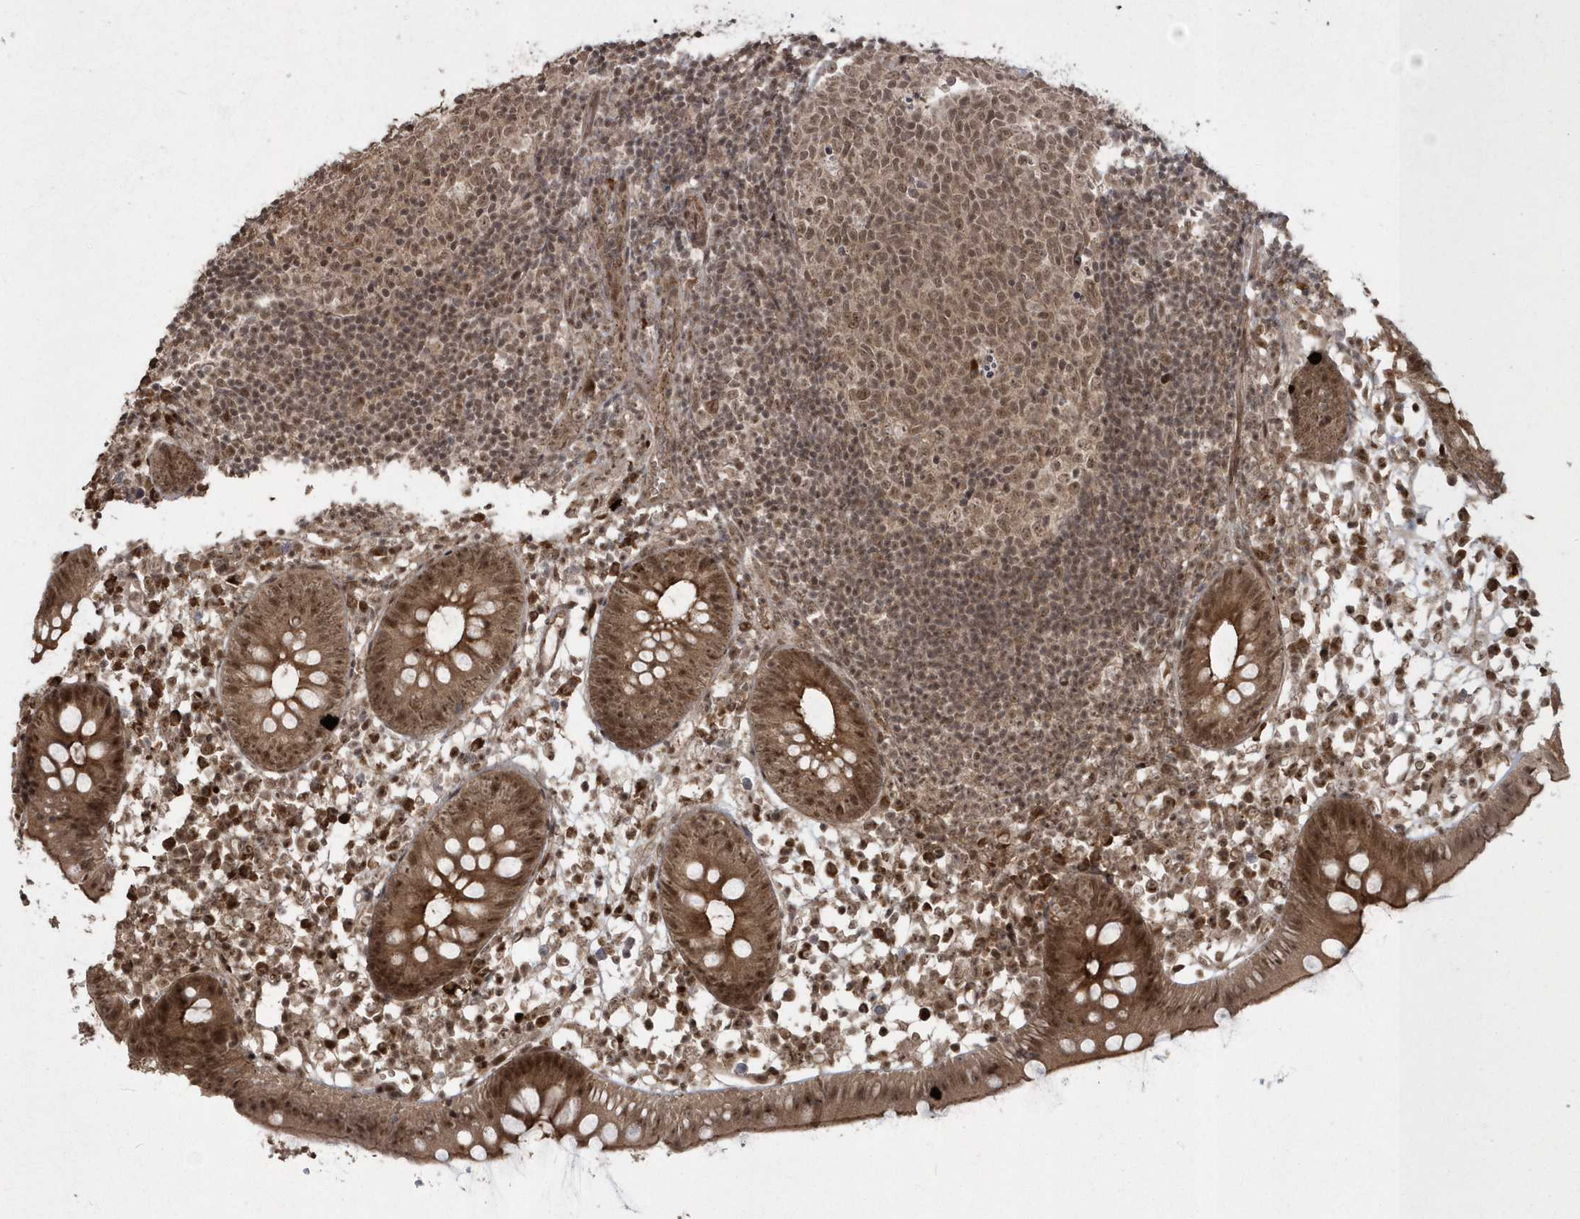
{"staining": {"intensity": "moderate", "quantity": ">75%", "location": "cytoplasmic/membranous,nuclear"}, "tissue": "appendix", "cell_type": "Glandular cells", "image_type": "normal", "snomed": [{"axis": "morphology", "description": "Normal tissue, NOS"}, {"axis": "topography", "description": "Appendix"}], "caption": "Protein expression analysis of unremarkable human appendix reveals moderate cytoplasmic/membranous,nuclear staining in approximately >75% of glandular cells.", "gene": "EPB41L4A", "patient": {"sex": "female", "age": 20}}